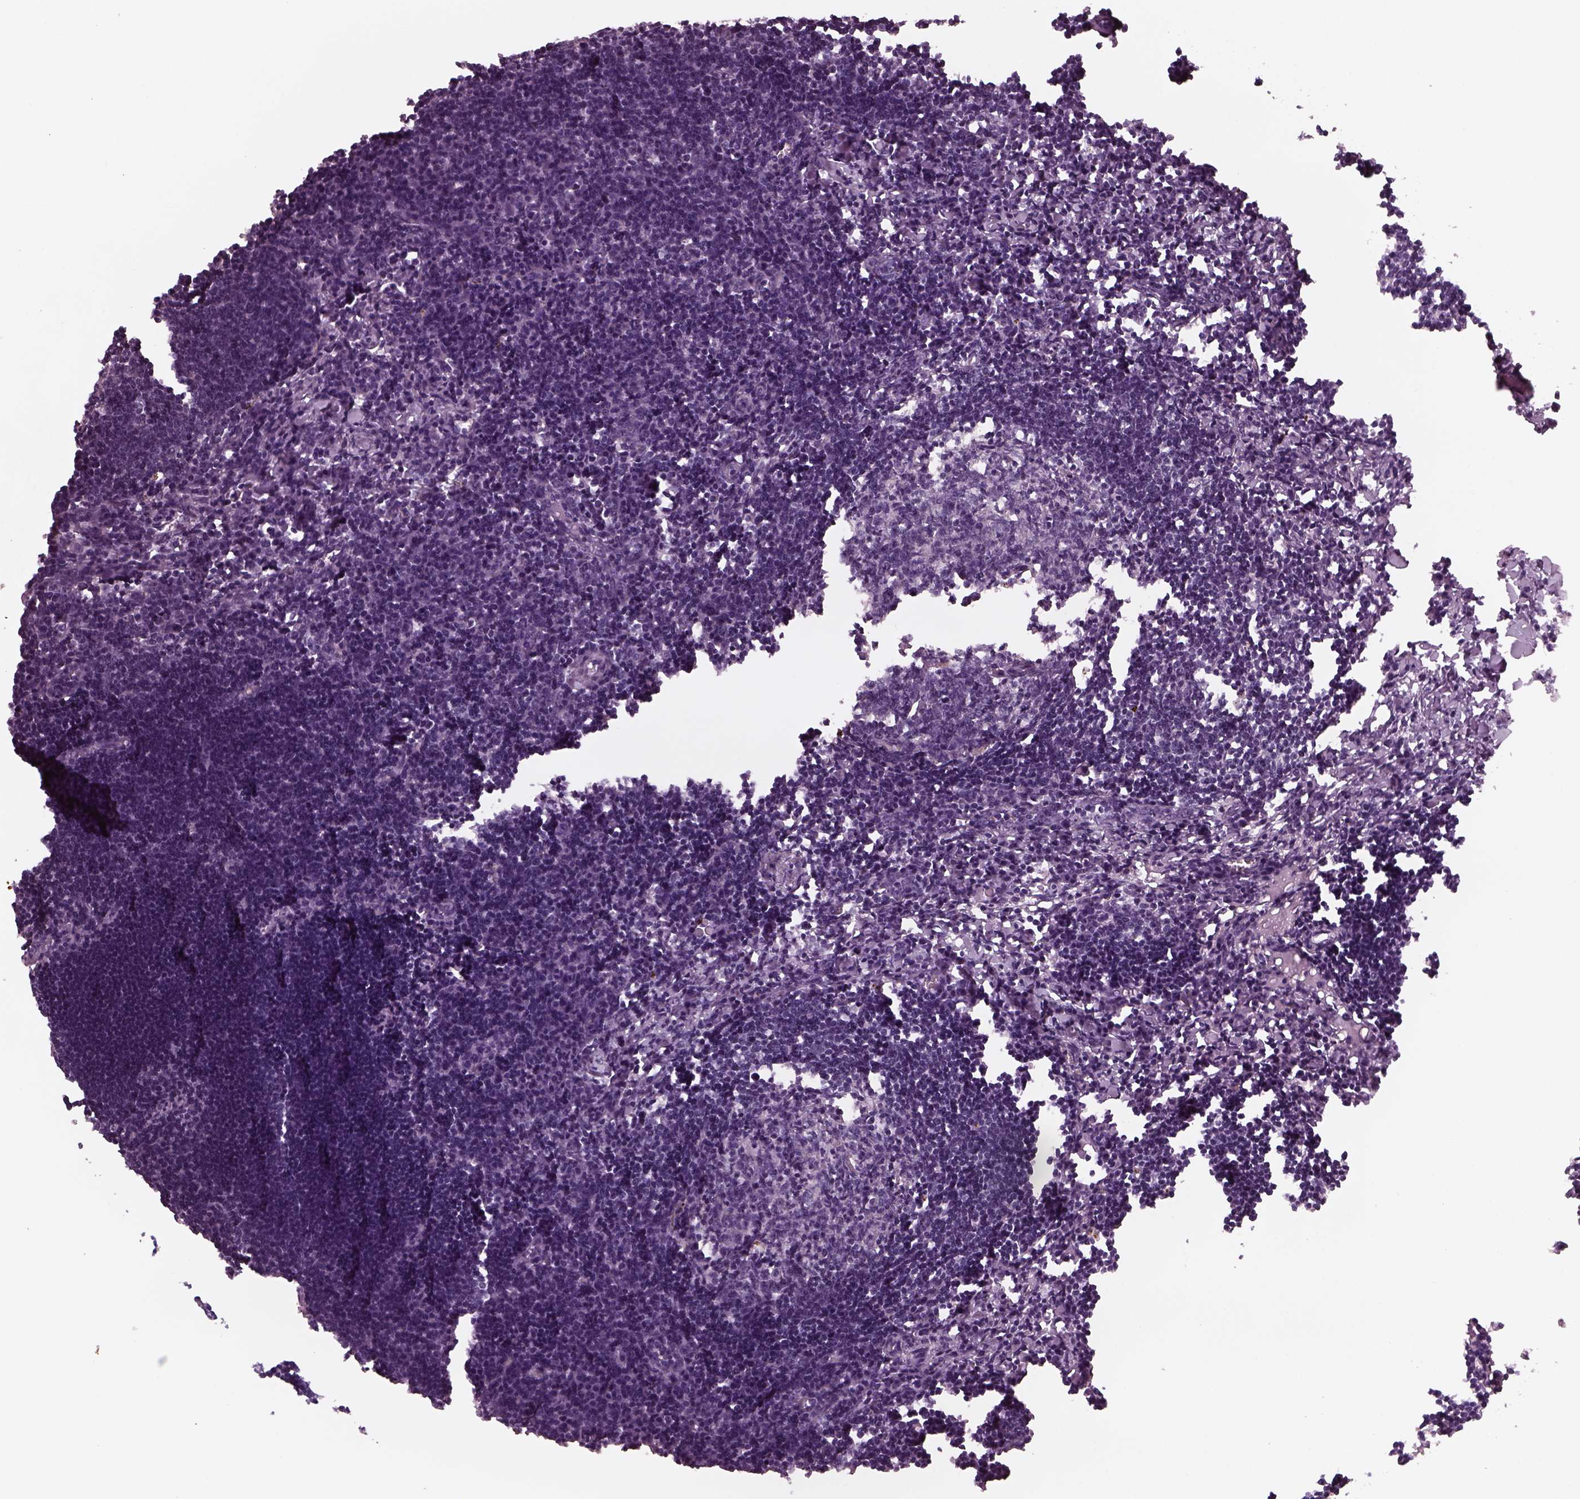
{"staining": {"intensity": "weak", "quantity": "<25%", "location": "cytoplasmic/membranous"}, "tissue": "lymph node", "cell_type": "Germinal center cells", "image_type": "normal", "snomed": [{"axis": "morphology", "description": "Normal tissue, NOS"}, {"axis": "topography", "description": "Lymph node"}], "caption": "Immunohistochemistry (IHC) histopathology image of benign human lymph node stained for a protein (brown), which exhibits no expression in germinal center cells.", "gene": "CELSR3", "patient": {"sex": "male", "age": 55}}